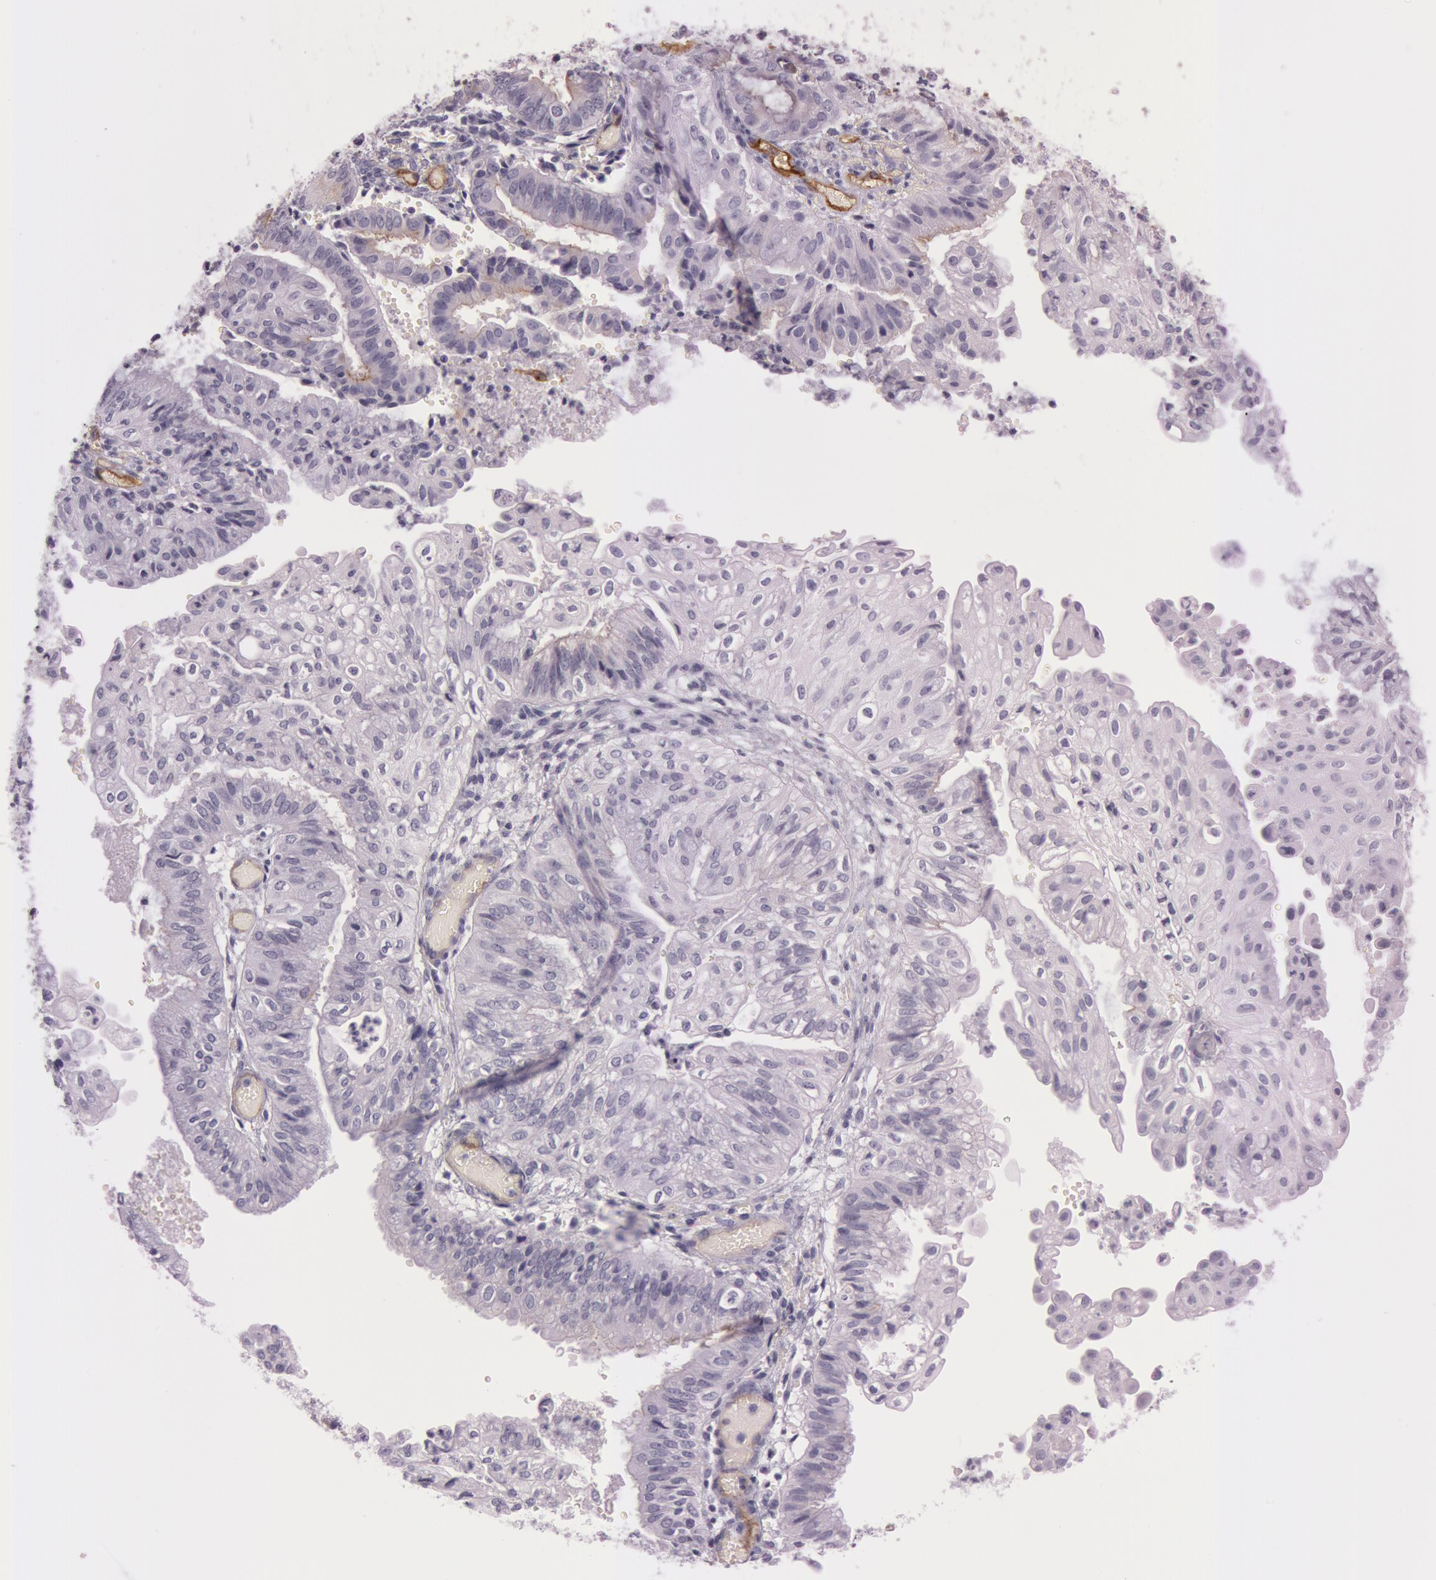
{"staining": {"intensity": "negative", "quantity": "none", "location": "none"}, "tissue": "endometrial cancer", "cell_type": "Tumor cells", "image_type": "cancer", "snomed": [{"axis": "morphology", "description": "Adenocarcinoma, NOS"}, {"axis": "topography", "description": "Endometrium"}], "caption": "There is no significant expression in tumor cells of adenocarcinoma (endometrial).", "gene": "FOLH1", "patient": {"sex": "female", "age": 55}}